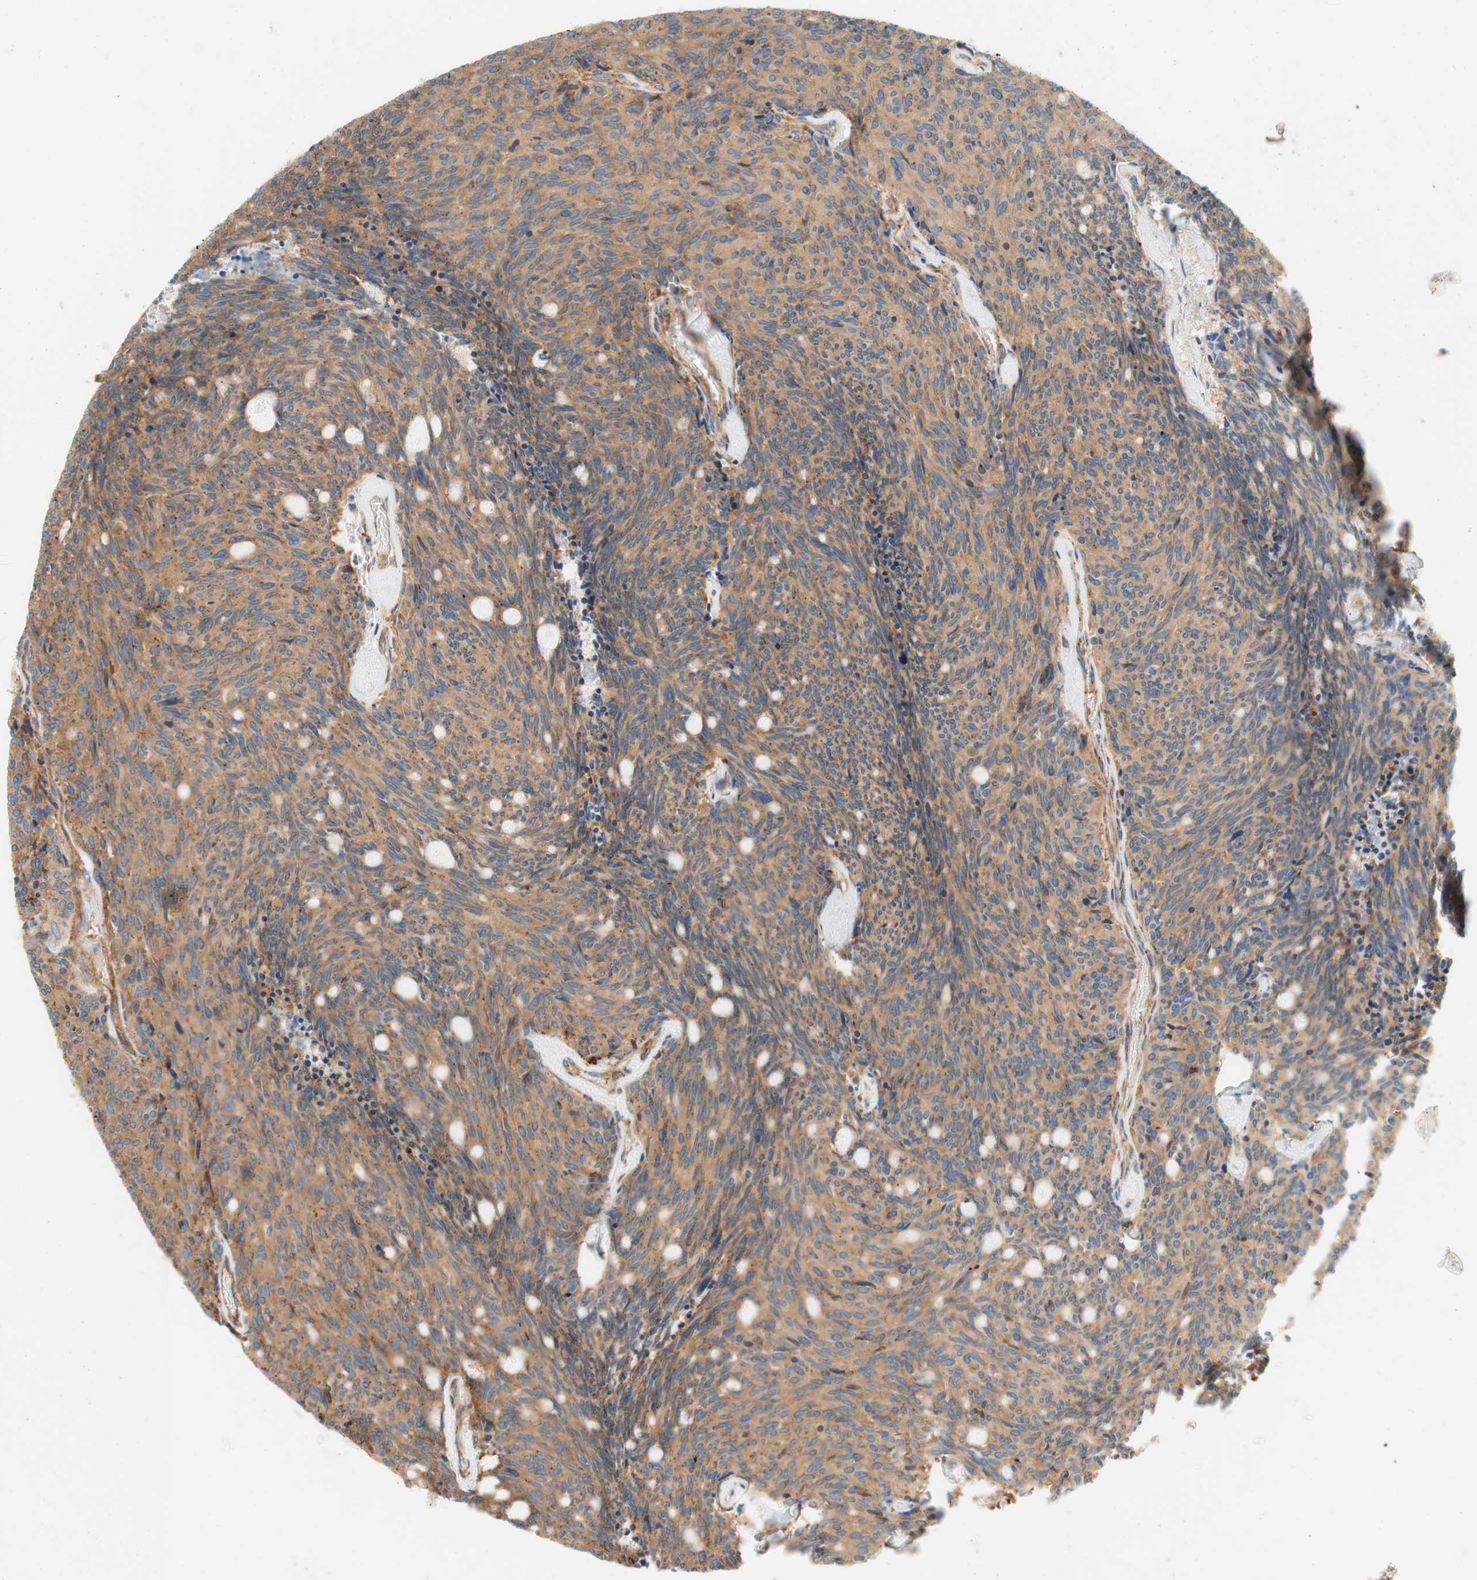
{"staining": {"intensity": "moderate", "quantity": ">75%", "location": "cytoplasmic/membranous"}, "tissue": "carcinoid", "cell_type": "Tumor cells", "image_type": "cancer", "snomed": [{"axis": "morphology", "description": "Carcinoid, malignant, NOS"}, {"axis": "topography", "description": "Pancreas"}], "caption": "Immunohistochemistry of human malignant carcinoid displays medium levels of moderate cytoplasmic/membranous positivity in approximately >75% of tumor cells. (IHC, brightfield microscopy, high magnification).", "gene": "VPS26A", "patient": {"sex": "female", "age": 54}}